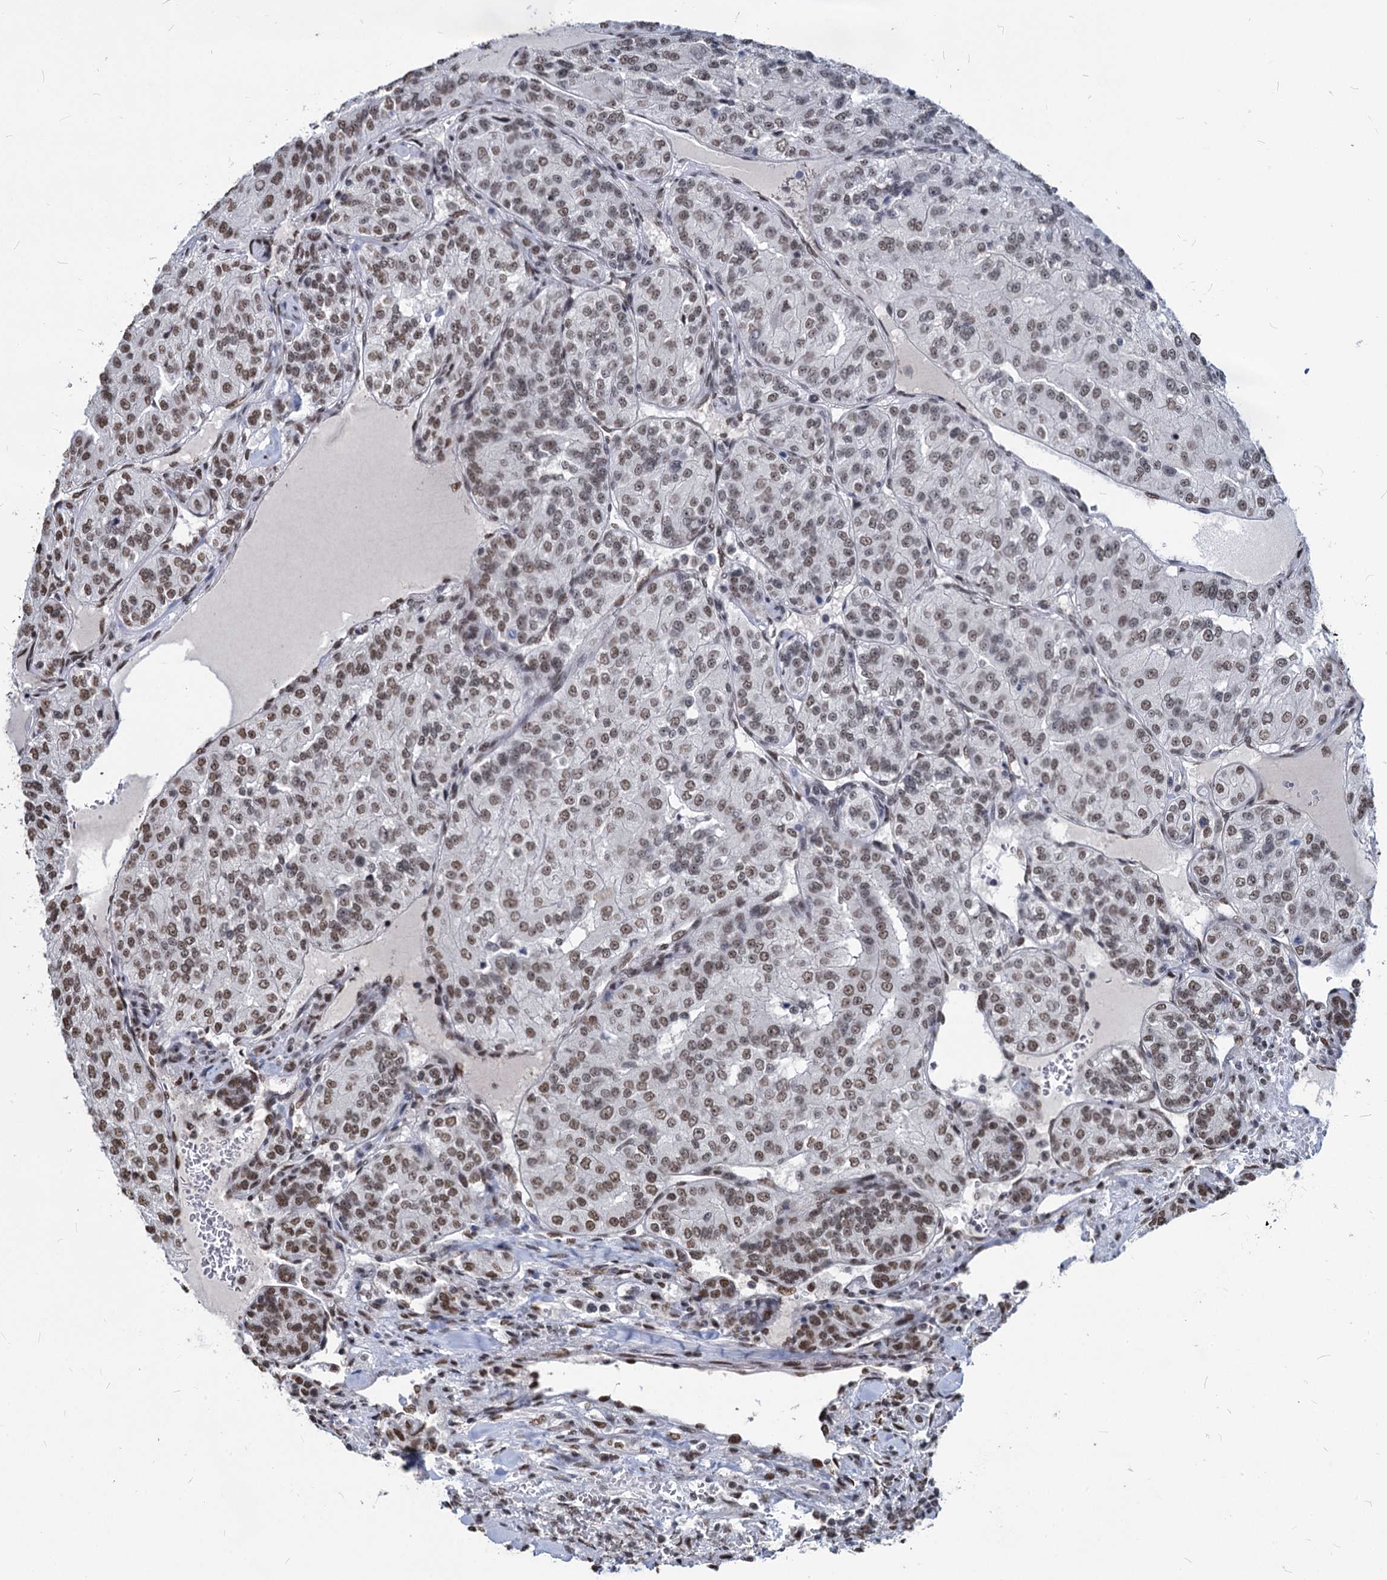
{"staining": {"intensity": "moderate", "quantity": ">75%", "location": "nuclear"}, "tissue": "renal cancer", "cell_type": "Tumor cells", "image_type": "cancer", "snomed": [{"axis": "morphology", "description": "Adenocarcinoma, NOS"}, {"axis": "topography", "description": "Kidney"}], "caption": "Tumor cells exhibit medium levels of moderate nuclear staining in about >75% of cells in renal adenocarcinoma.", "gene": "PARPBP", "patient": {"sex": "female", "age": 63}}